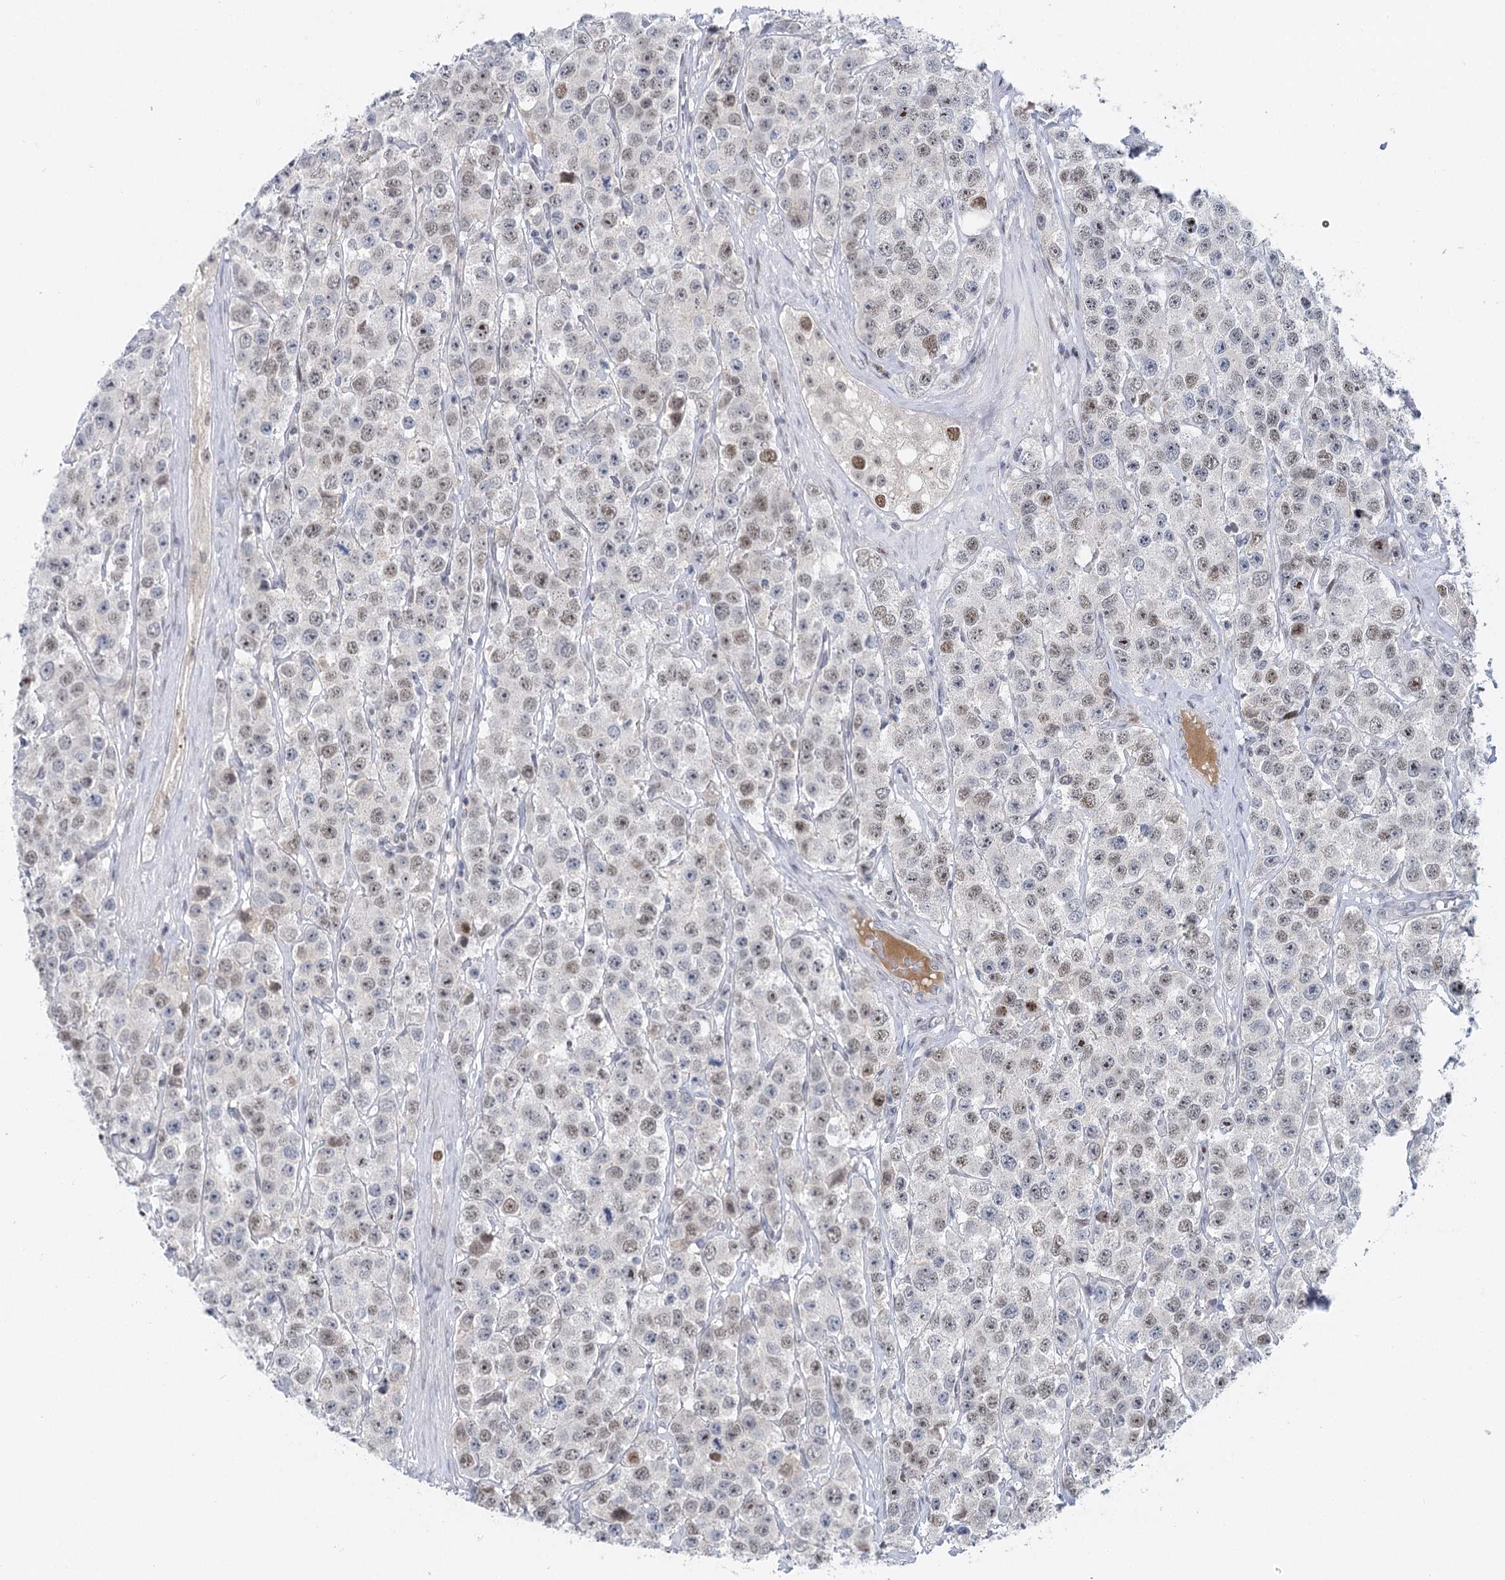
{"staining": {"intensity": "negative", "quantity": "none", "location": "none"}, "tissue": "testis cancer", "cell_type": "Tumor cells", "image_type": "cancer", "snomed": [{"axis": "morphology", "description": "Seminoma, NOS"}, {"axis": "topography", "description": "Testis"}], "caption": "A high-resolution photomicrograph shows immunohistochemistry (IHC) staining of testis cancer, which shows no significant expression in tumor cells.", "gene": "IL11RA", "patient": {"sex": "male", "age": 28}}